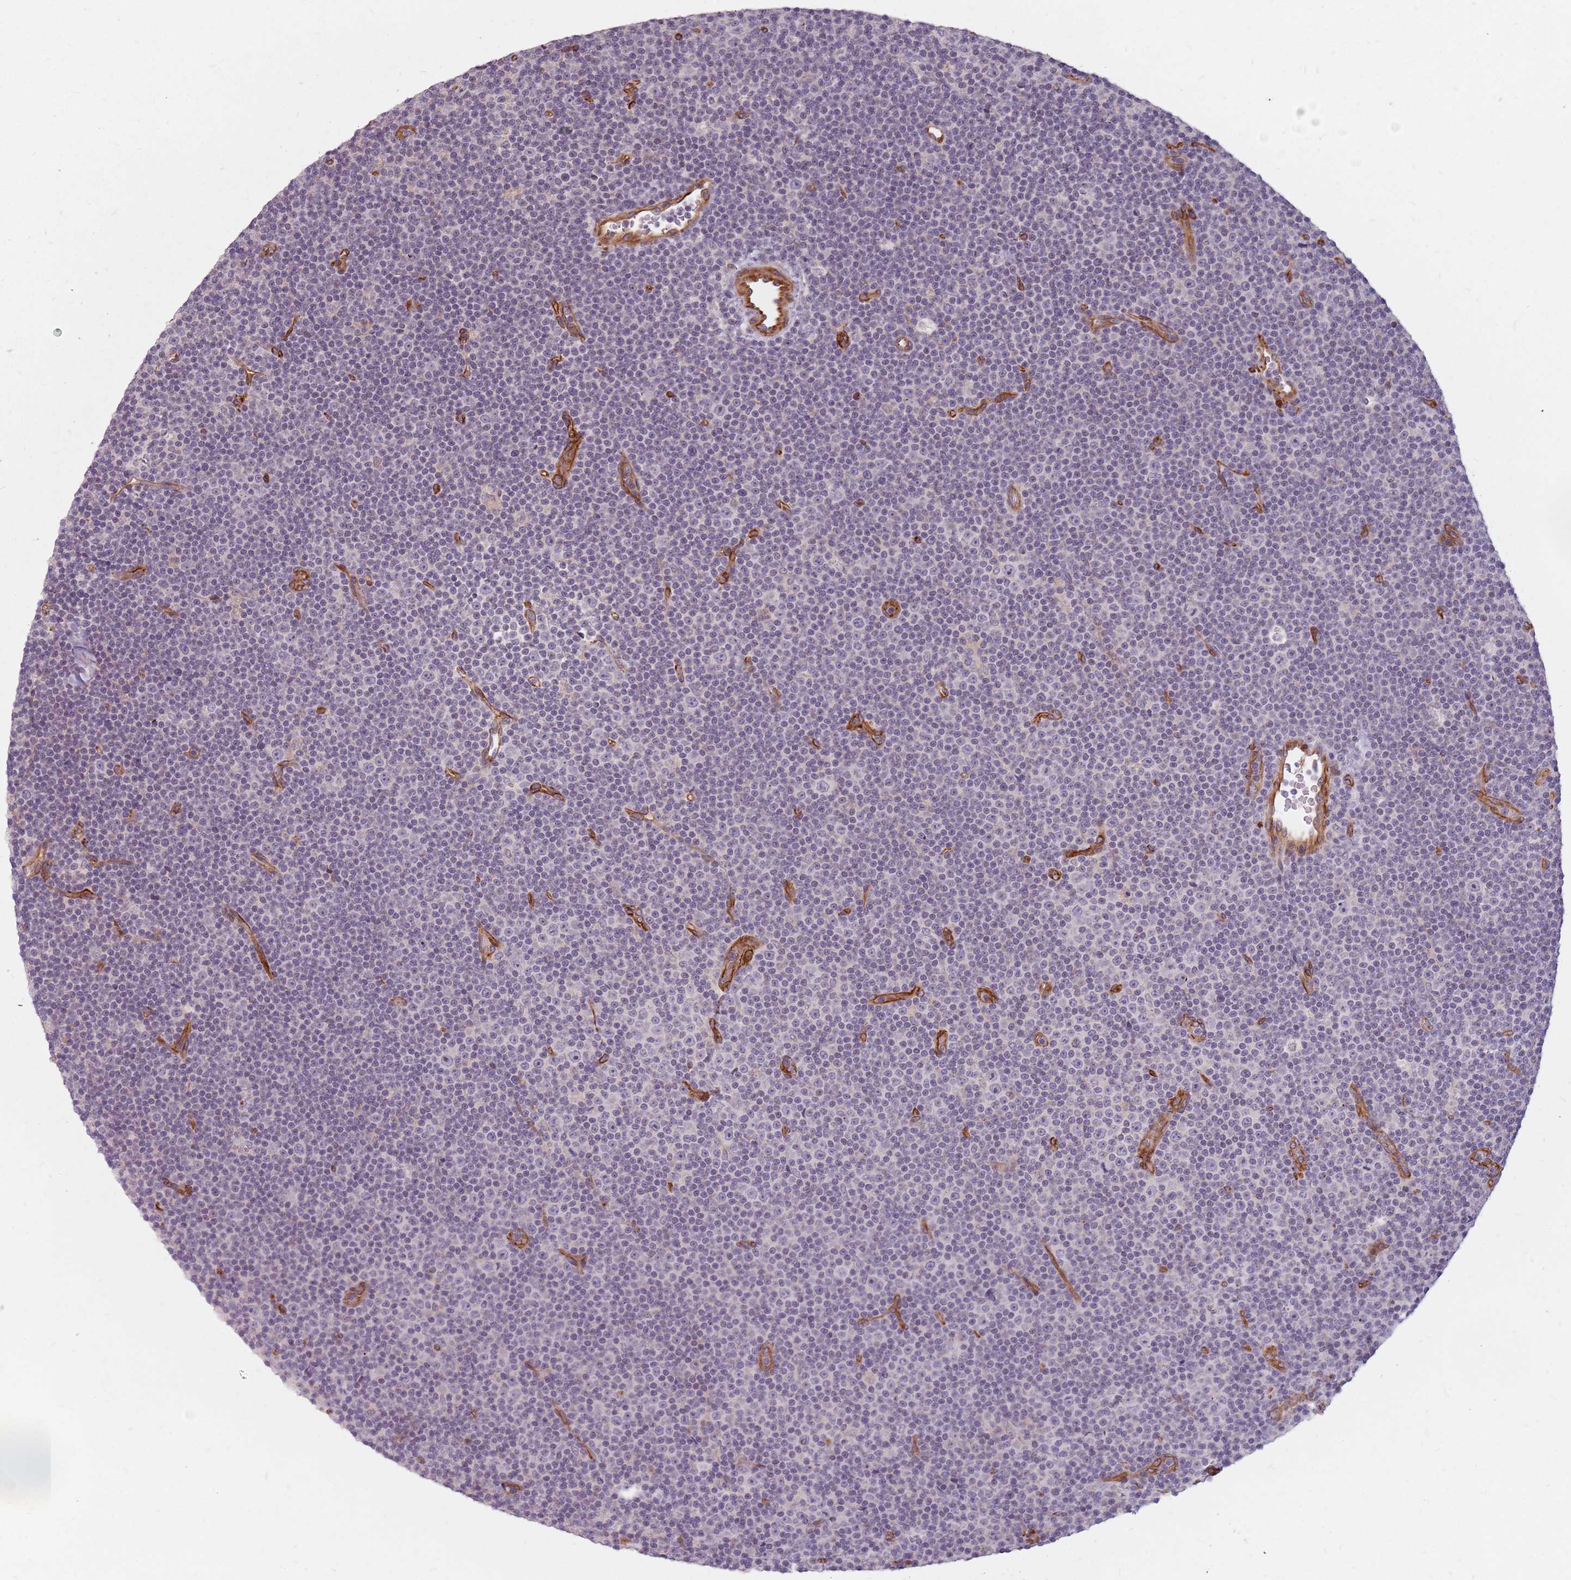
{"staining": {"intensity": "negative", "quantity": "none", "location": "none"}, "tissue": "lymphoma", "cell_type": "Tumor cells", "image_type": "cancer", "snomed": [{"axis": "morphology", "description": "Malignant lymphoma, non-Hodgkin's type, Low grade"}, {"axis": "topography", "description": "Lymph node"}], "caption": "IHC of malignant lymphoma, non-Hodgkin's type (low-grade) exhibits no positivity in tumor cells.", "gene": "GAS2L3", "patient": {"sex": "female", "age": 67}}